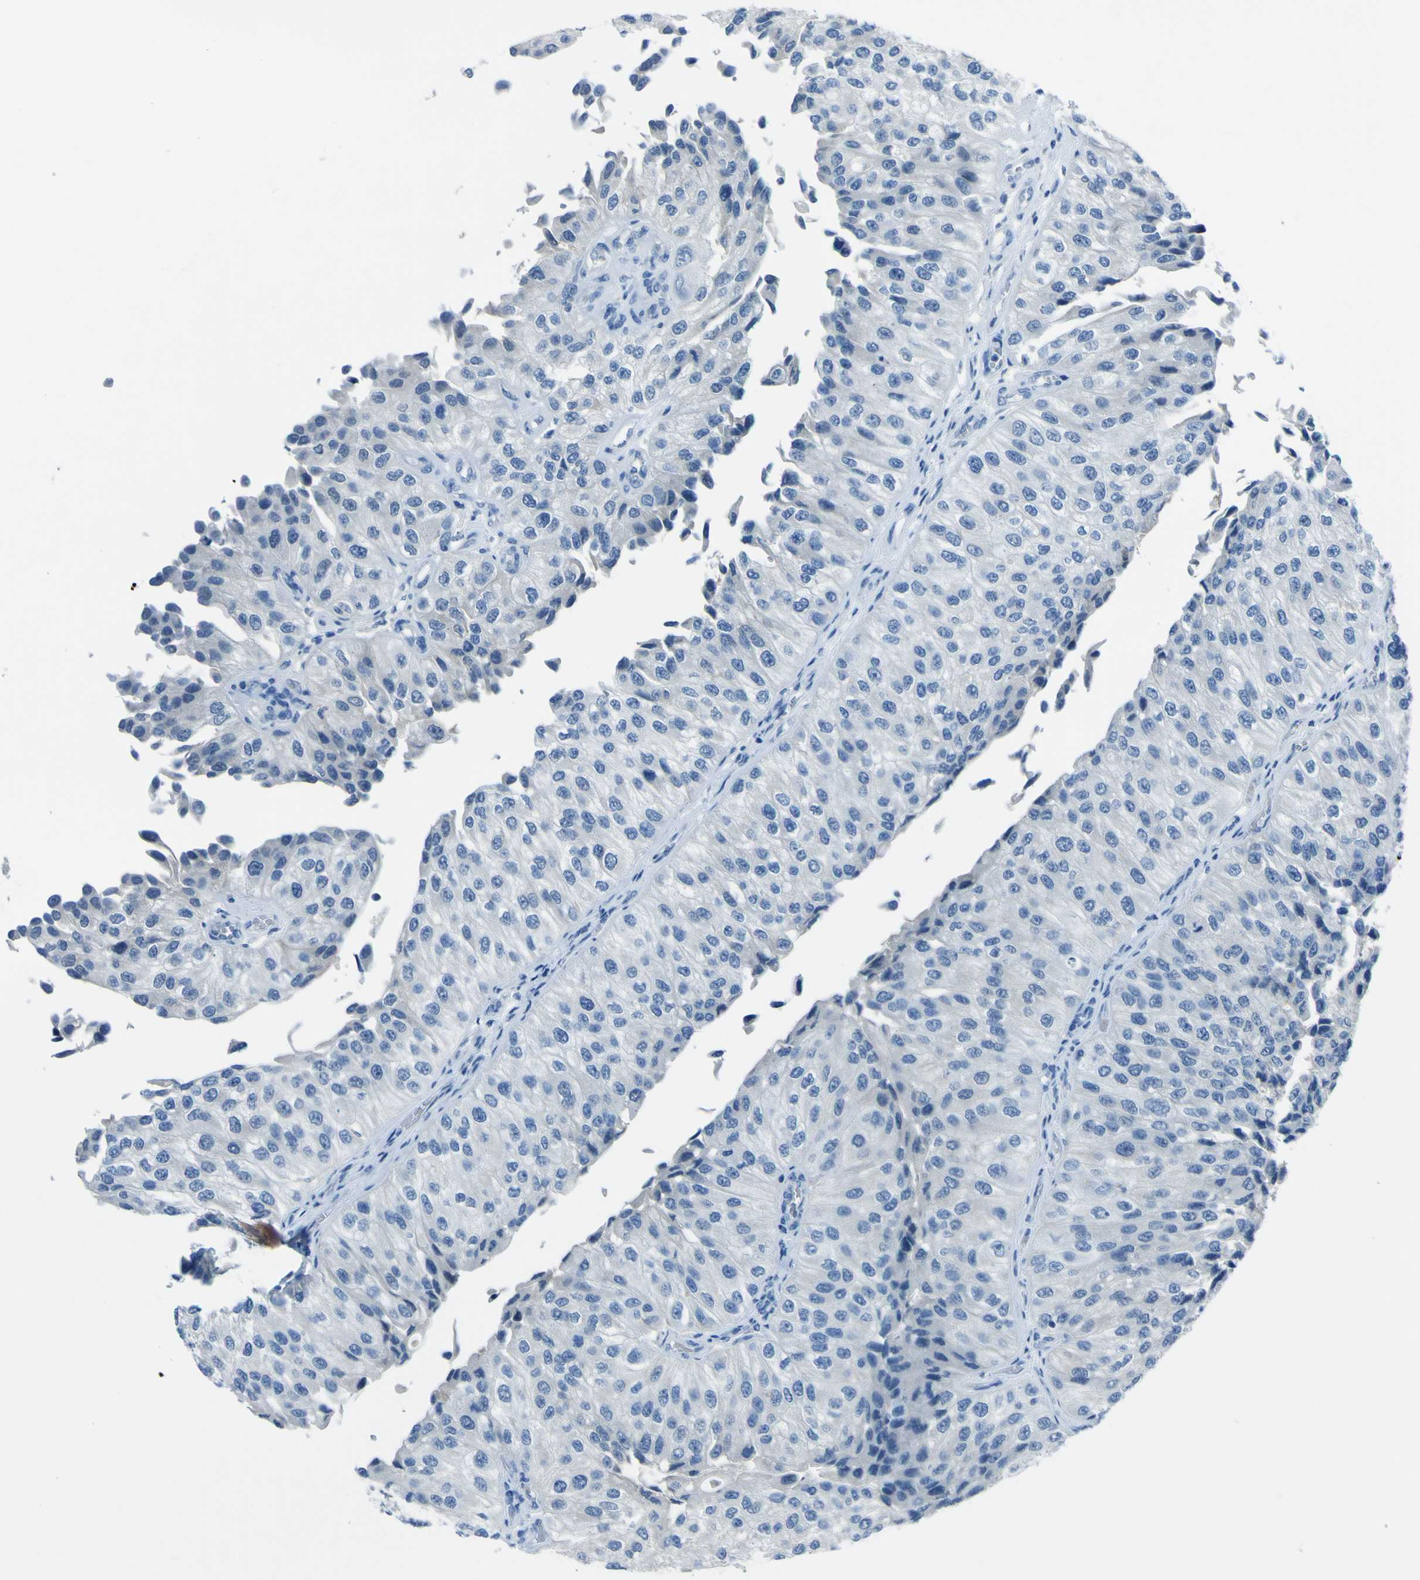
{"staining": {"intensity": "negative", "quantity": "none", "location": "none"}, "tissue": "urothelial cancer", "cell_type": "Tumor cells", "image_type": "cancer", "snomed": [{"axis": "morphology", "description": "Urothelial carcinoma, High grade"}, {"axis": "topography", "description": "Kidney"}, {"axis": "topography", "description": "Urinary bladder"}], "caption": "The image exhibits no staining of tumor cells in high-grade urothelial carcinoma. Brightfield microscopy of immunohistochemistry (IHC) stained with DAB (3,3'-diaminobenzidine) (brown) and hematoxylin (blue), captured at high magnification.", "gene": "PHKG1", "patient": {"sex": "male", "age": 77}}